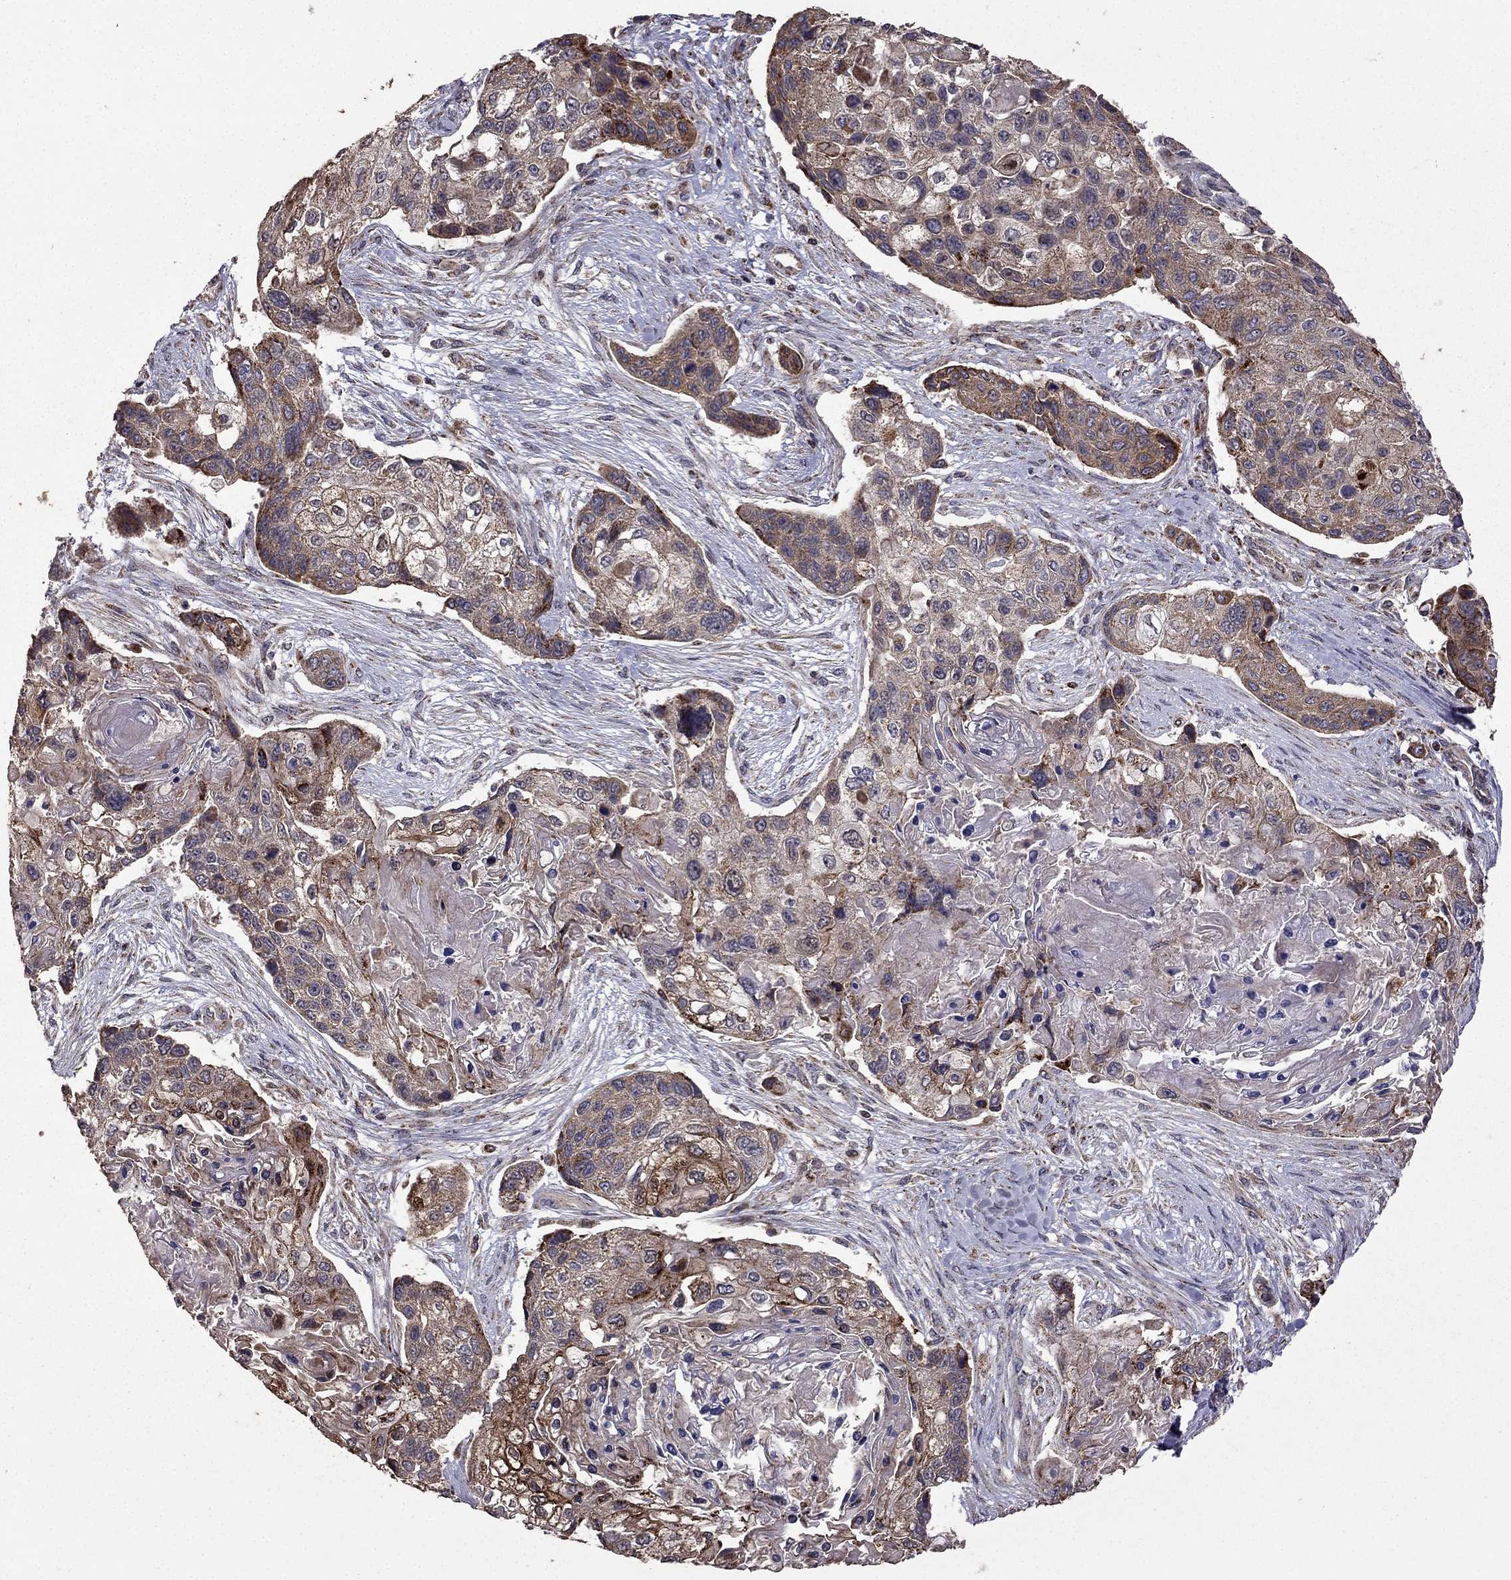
{"staining": {"intensity": "moderate", "quantity": "<25%", "location": "cytoplasmic/membranous"}, "tissue": "lung cancer", "cell_type": "Tumor cells", "image_type": "cancer", "snomed": [{"axis": "morphology", "description": "Squamous cell carcinoma, NOS"}, {"axis": "topography", "description": "Lung"}], "caption": "Immunohistochemical staining of lung squamous cell carcinoma demonstrates moderate cytoplasmic/membranous protein staining in approximately <25% of tumor cells.", "gene": "TAB2", "patient": {"sex": "male", "age": 69}}